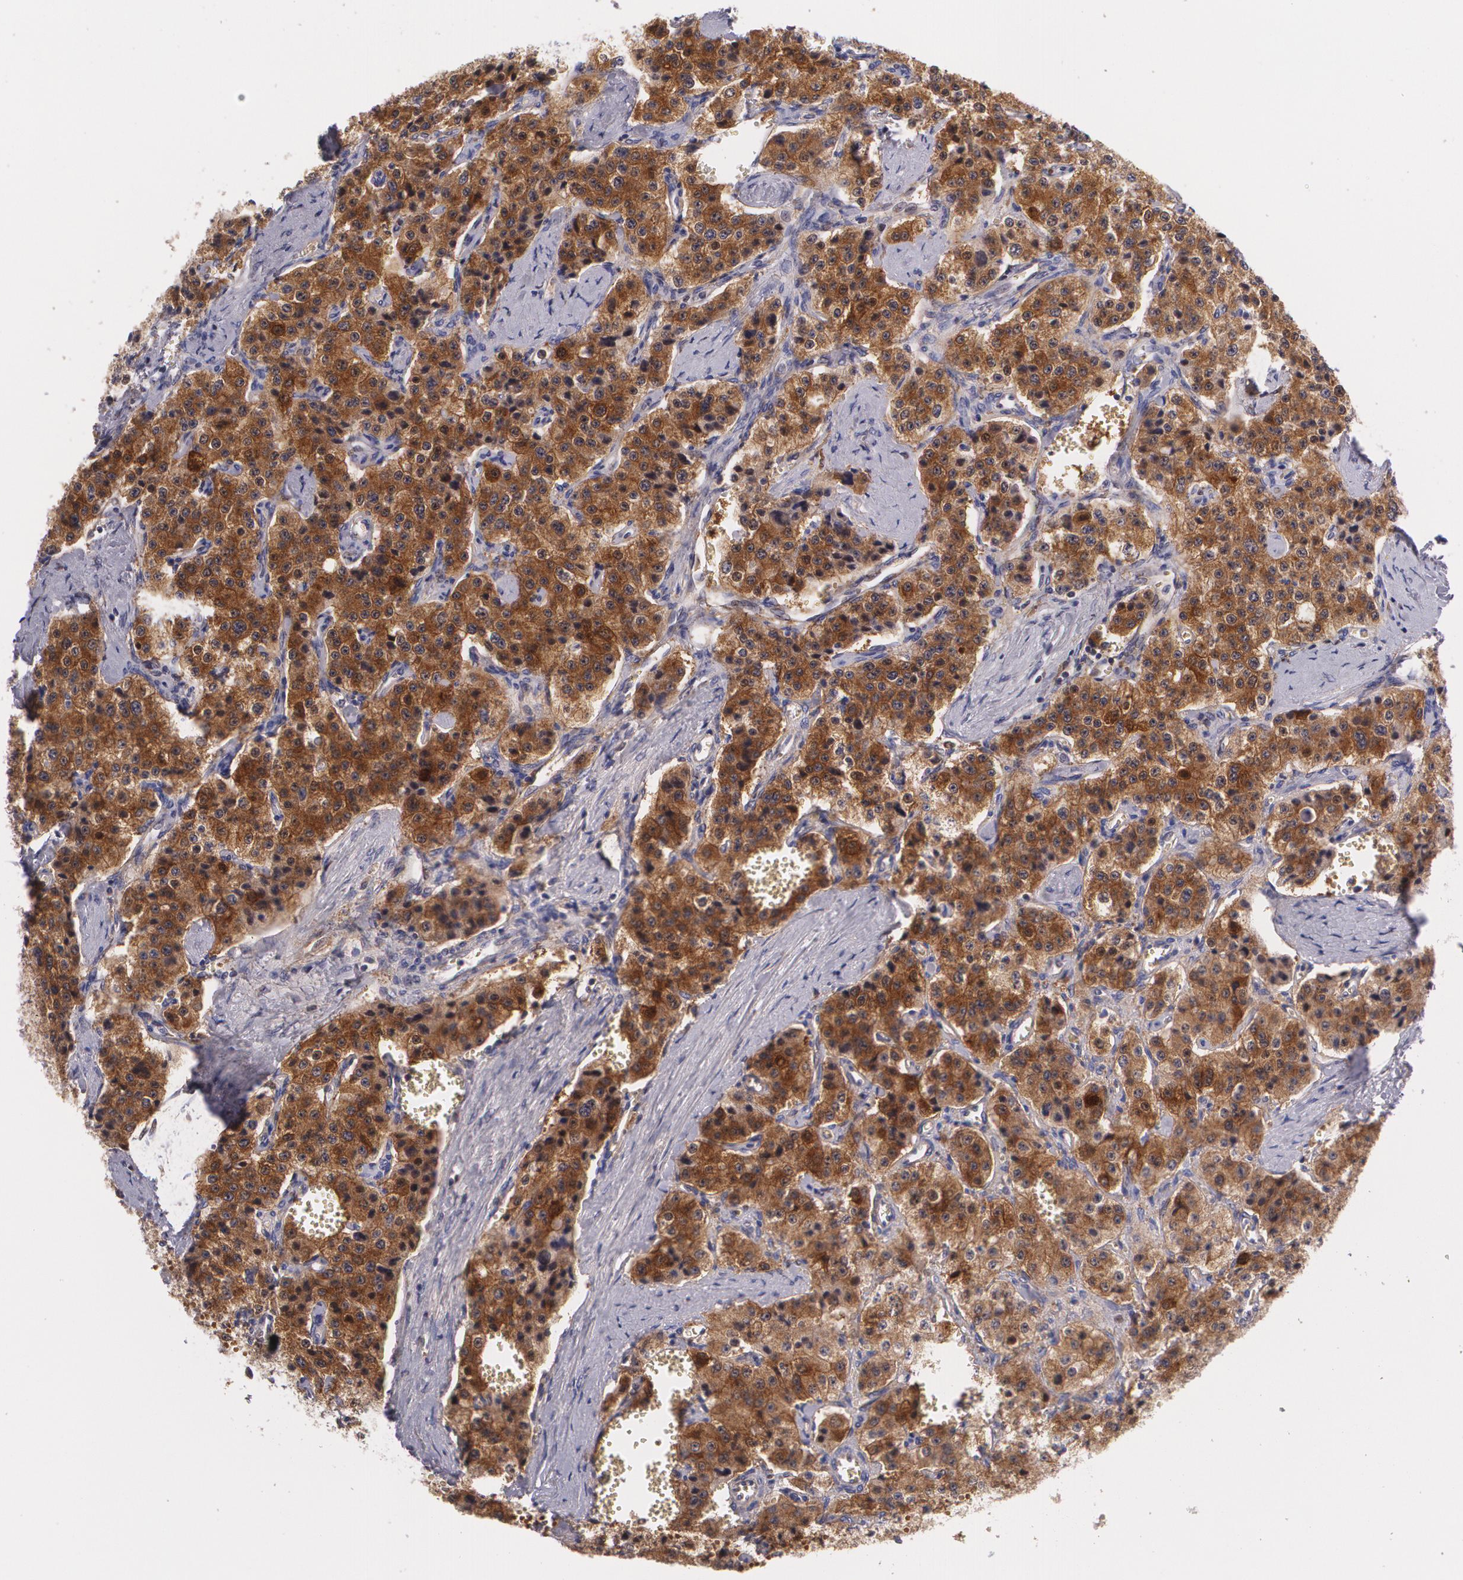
{"staining": {"intensity": "strong", "quantity": ">75%", "location": "cytoplasmic/membranous"}, "tissue": "carcinoid", "cell_type": "Tumor cells", "image_type": "cancer", "snomed": [{"axis": "morphology", "description": "Carcinoid, malignant, NOS"}, {"axis": "topography", "description": "Small intestine"}], "caption": "Brown immunohistochemical staining in human carcinoid (malignant) reveals strong cytoplasmic/membranous expression in approximately >75% of tumor cells.", "gene": "HSPH1", "patient": {"sex": "male", "age": 52}}